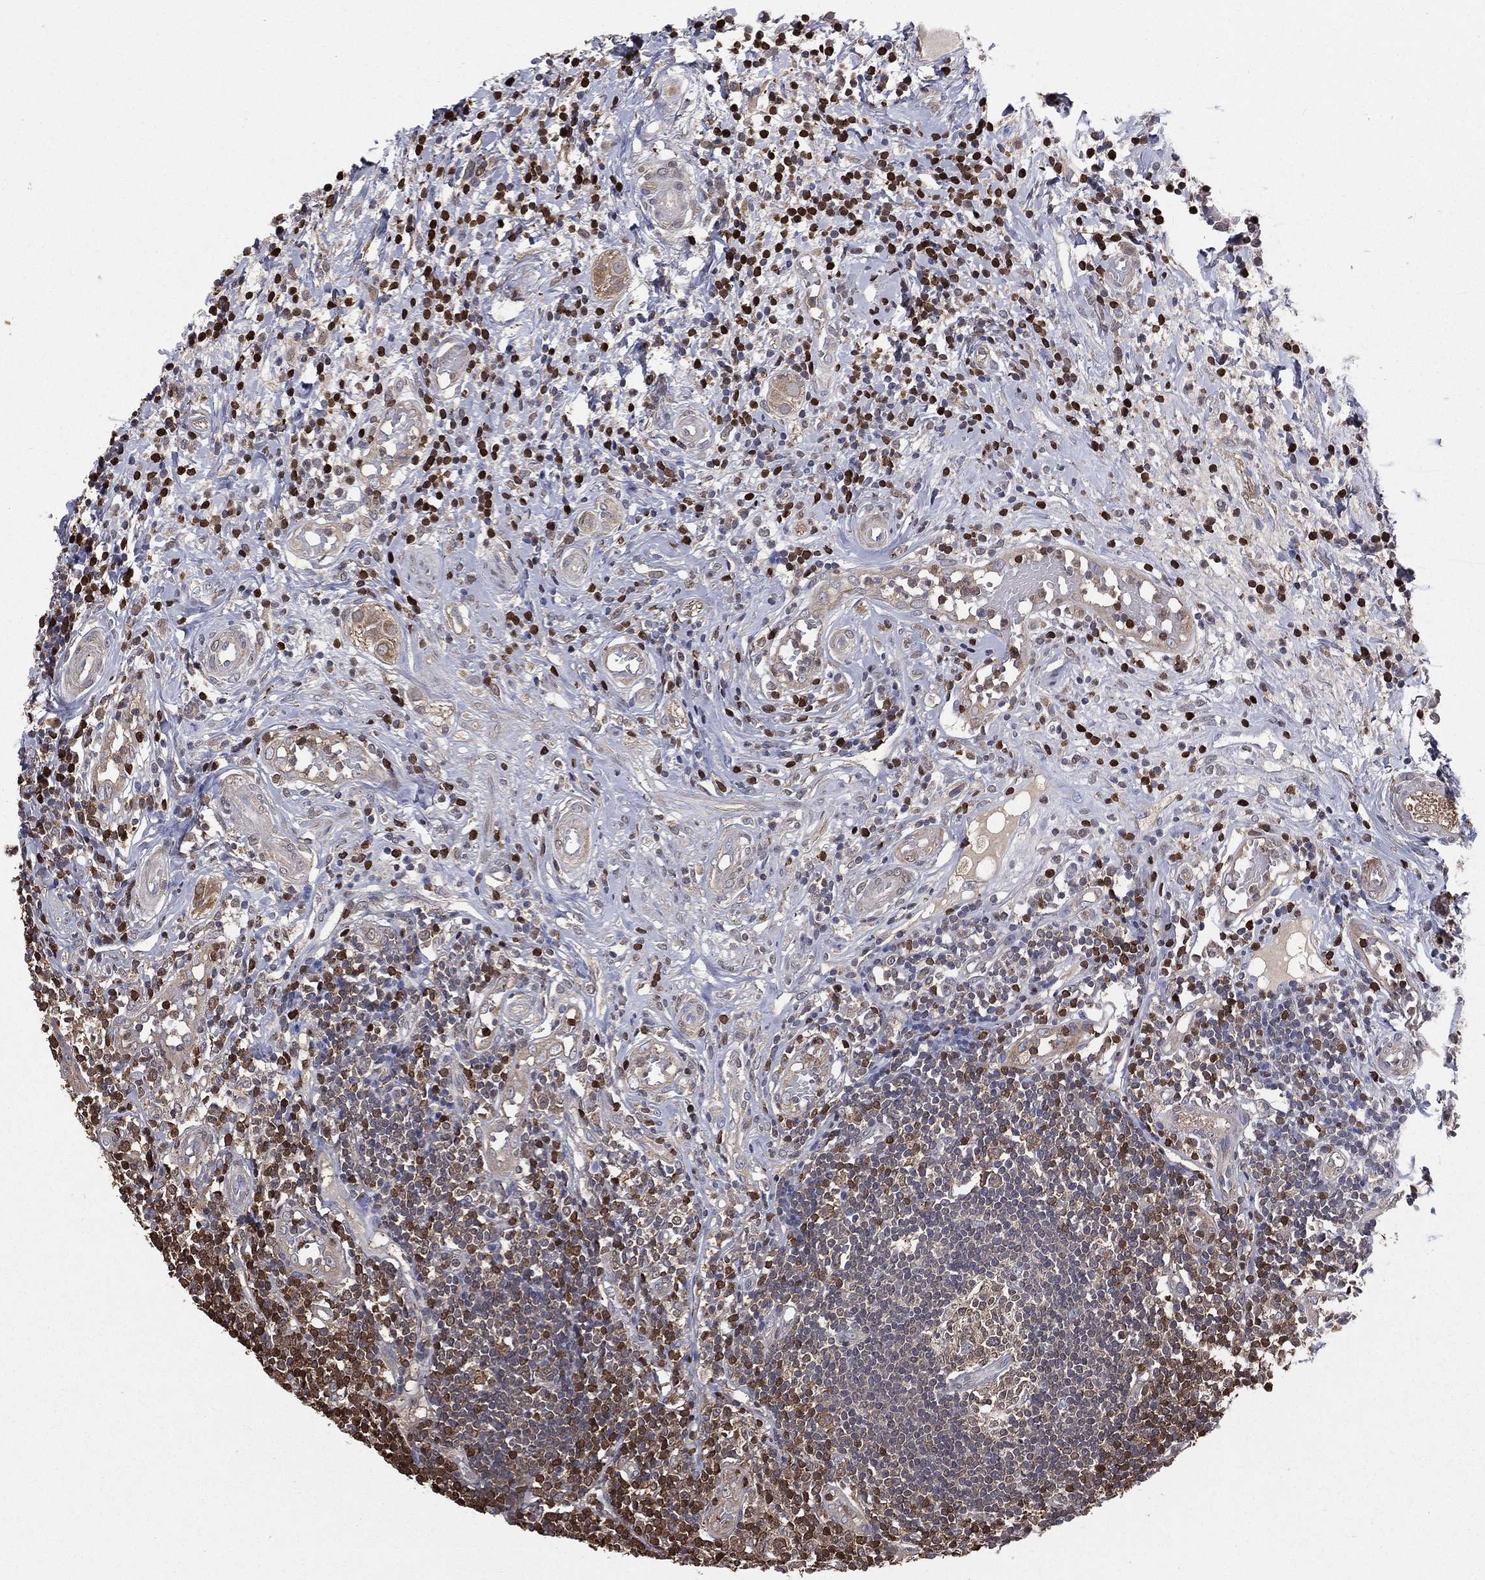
{"staining": {"intensity": "weak", "quantity": "25%-75%", "location": "cytoplasmic/membranous"}, "tissue": "appendix", "cell_type": "Glandular cells", "image_type": "normal", "snomed": [{"axis": "morphology", "description": "Normal tissue, NOS"}, {"axis": "morphology", "description": "Inflammation, NOS"}, {"axis": "topography", "description": "Appendix"}], "caption": "Immunohistochemistry photomicrograph of normal human appendix stained for a protein (brown), which shows low levels of weak cytoplasmic/membranous expression in about 25%-75% of glandular cells.", "gene": "TBC1D2", "patient": {"sex": "male", "age": 16}}